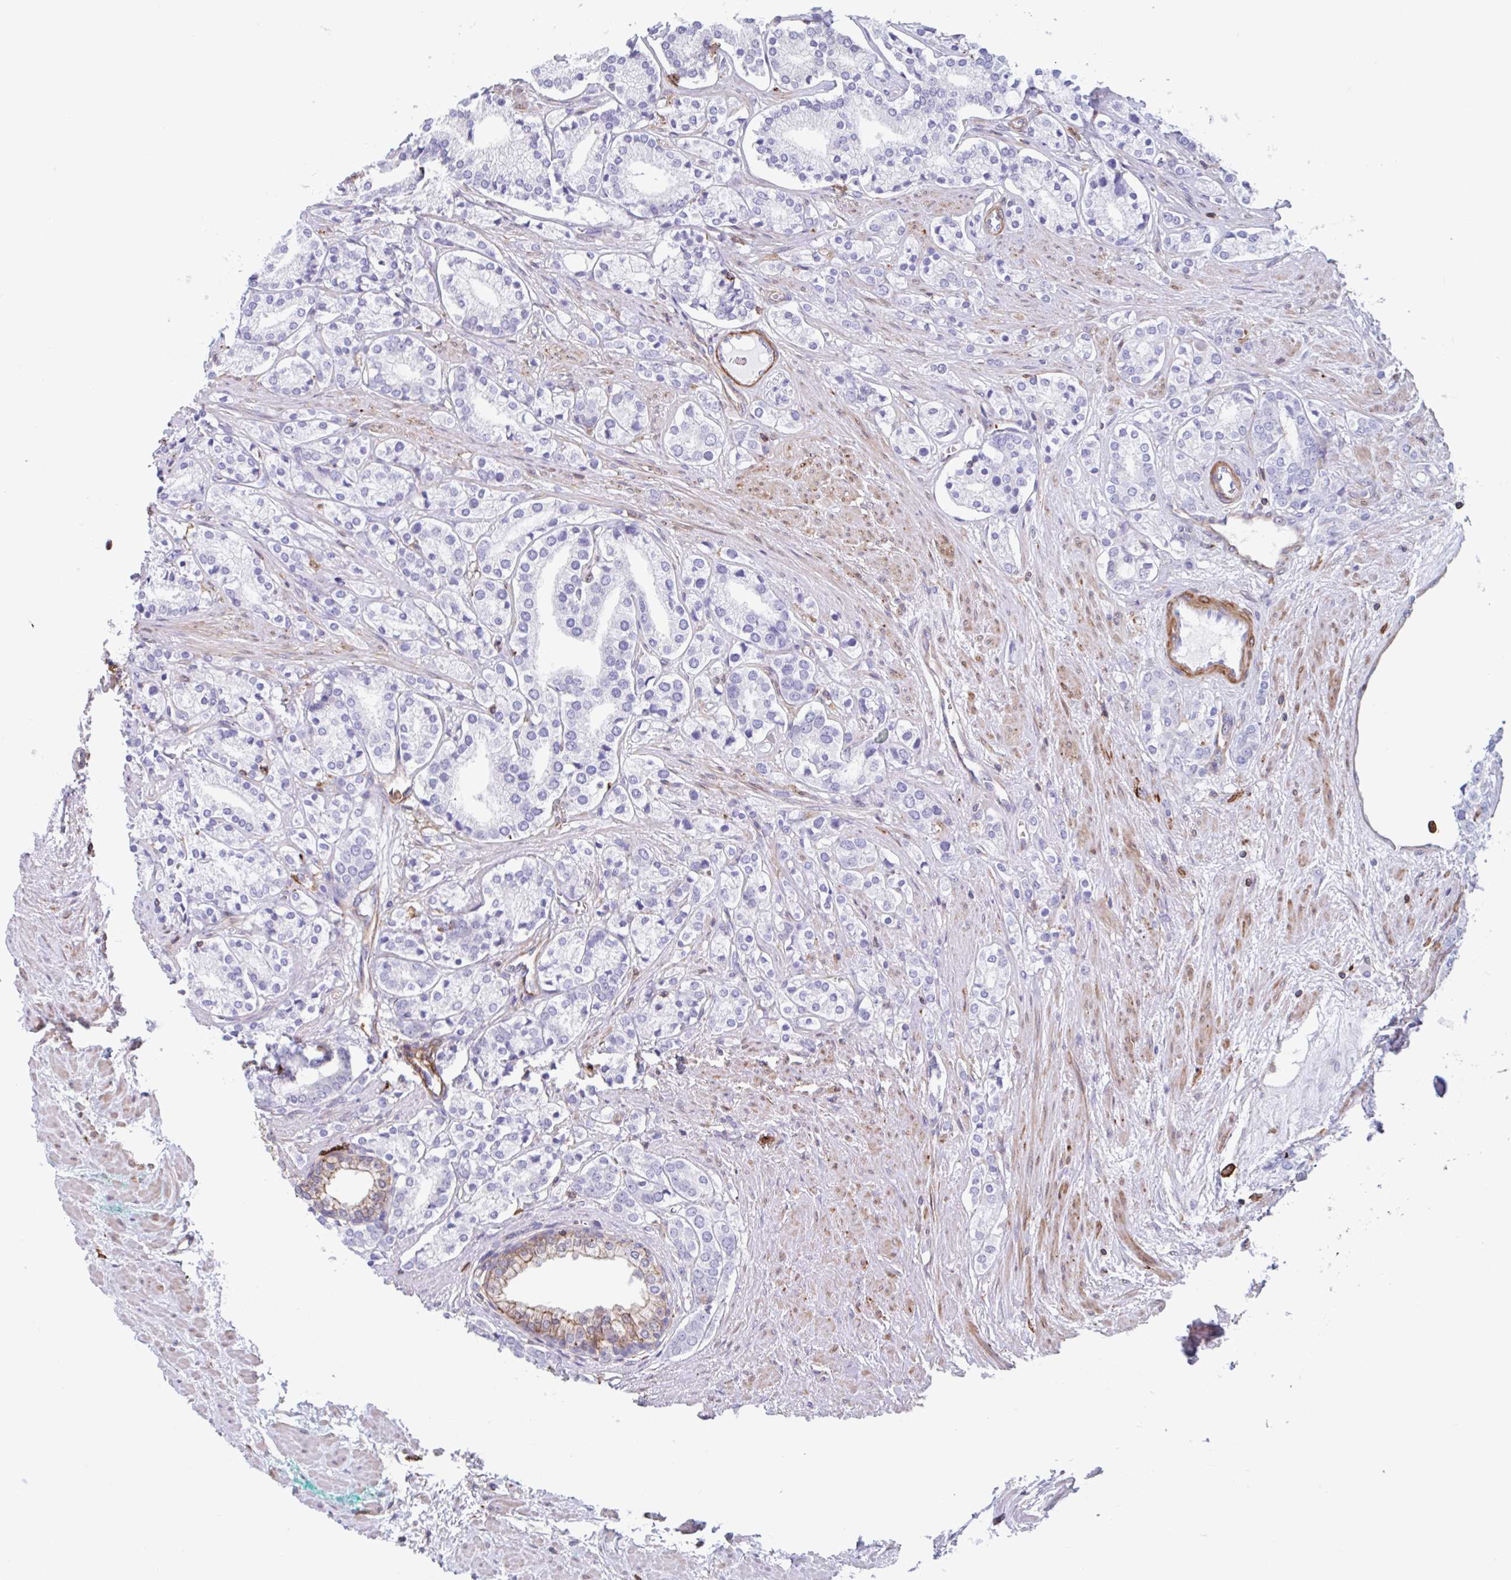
{"staining": {"intensity": "negative", "quantity": "none", "location": "none"}, "tissue": "prostate cancer", "cell_type": "Tumor cells", "image_type": "cancer", "snomed": [{"axis": "morphology", "description": "Adenocarcinoma, High grade"}, {"axis": "topography", "description": "Prostate"}], "caption": "Immunohistochemistry (IHC) image of human prostate cancer (high-grade adenocarcinoma) stained for a protein (brown), which demonstrates no expression in tumor cells. (DAB (3,3'-diaminobenzidine) immunohistochemistry (IHC) visualized using brightfield microscopy, high magnification).", "gene": "EFHD1", "patient": {"sex": "male", "age": 58}}